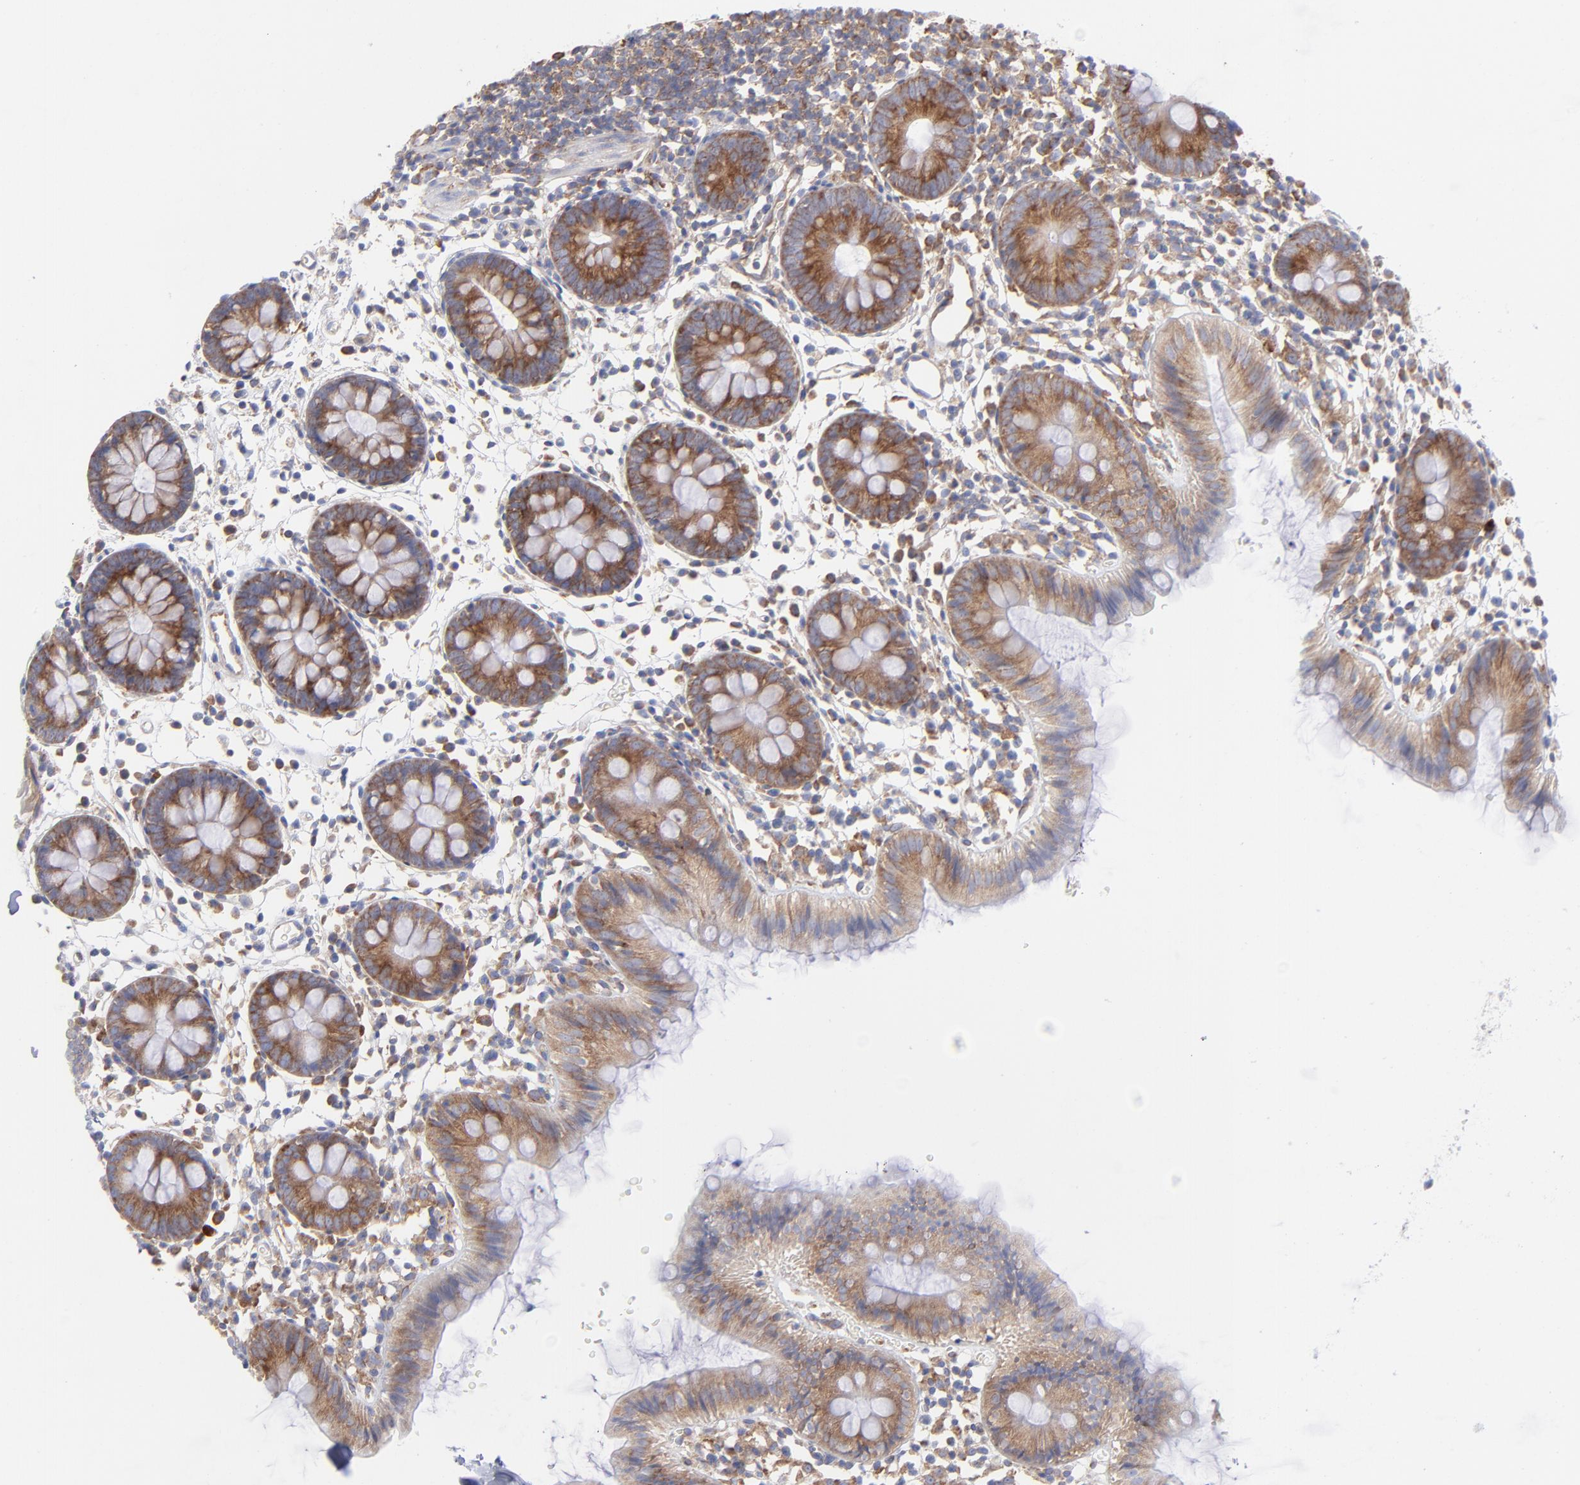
{"staining": {"intensity": "negative", "quantity": "none", "location": "none"}, "tissue": "colon", "cell_type": "Endothelial cells", "image_type": "normal", "snomed": [{"axis": "morphology", "description": "Normal tissue, NOS"}, {"axis": "topography", "description": "Colon"}], "caption": "Endothelial cells are negative for protein expression in unremarkable human colon. (Immunohistochemistry (ihc), brightfield microscopy, high magnification).", "gene": "EIF2AK2", "patient": {"sex": "male", "age": 14}}